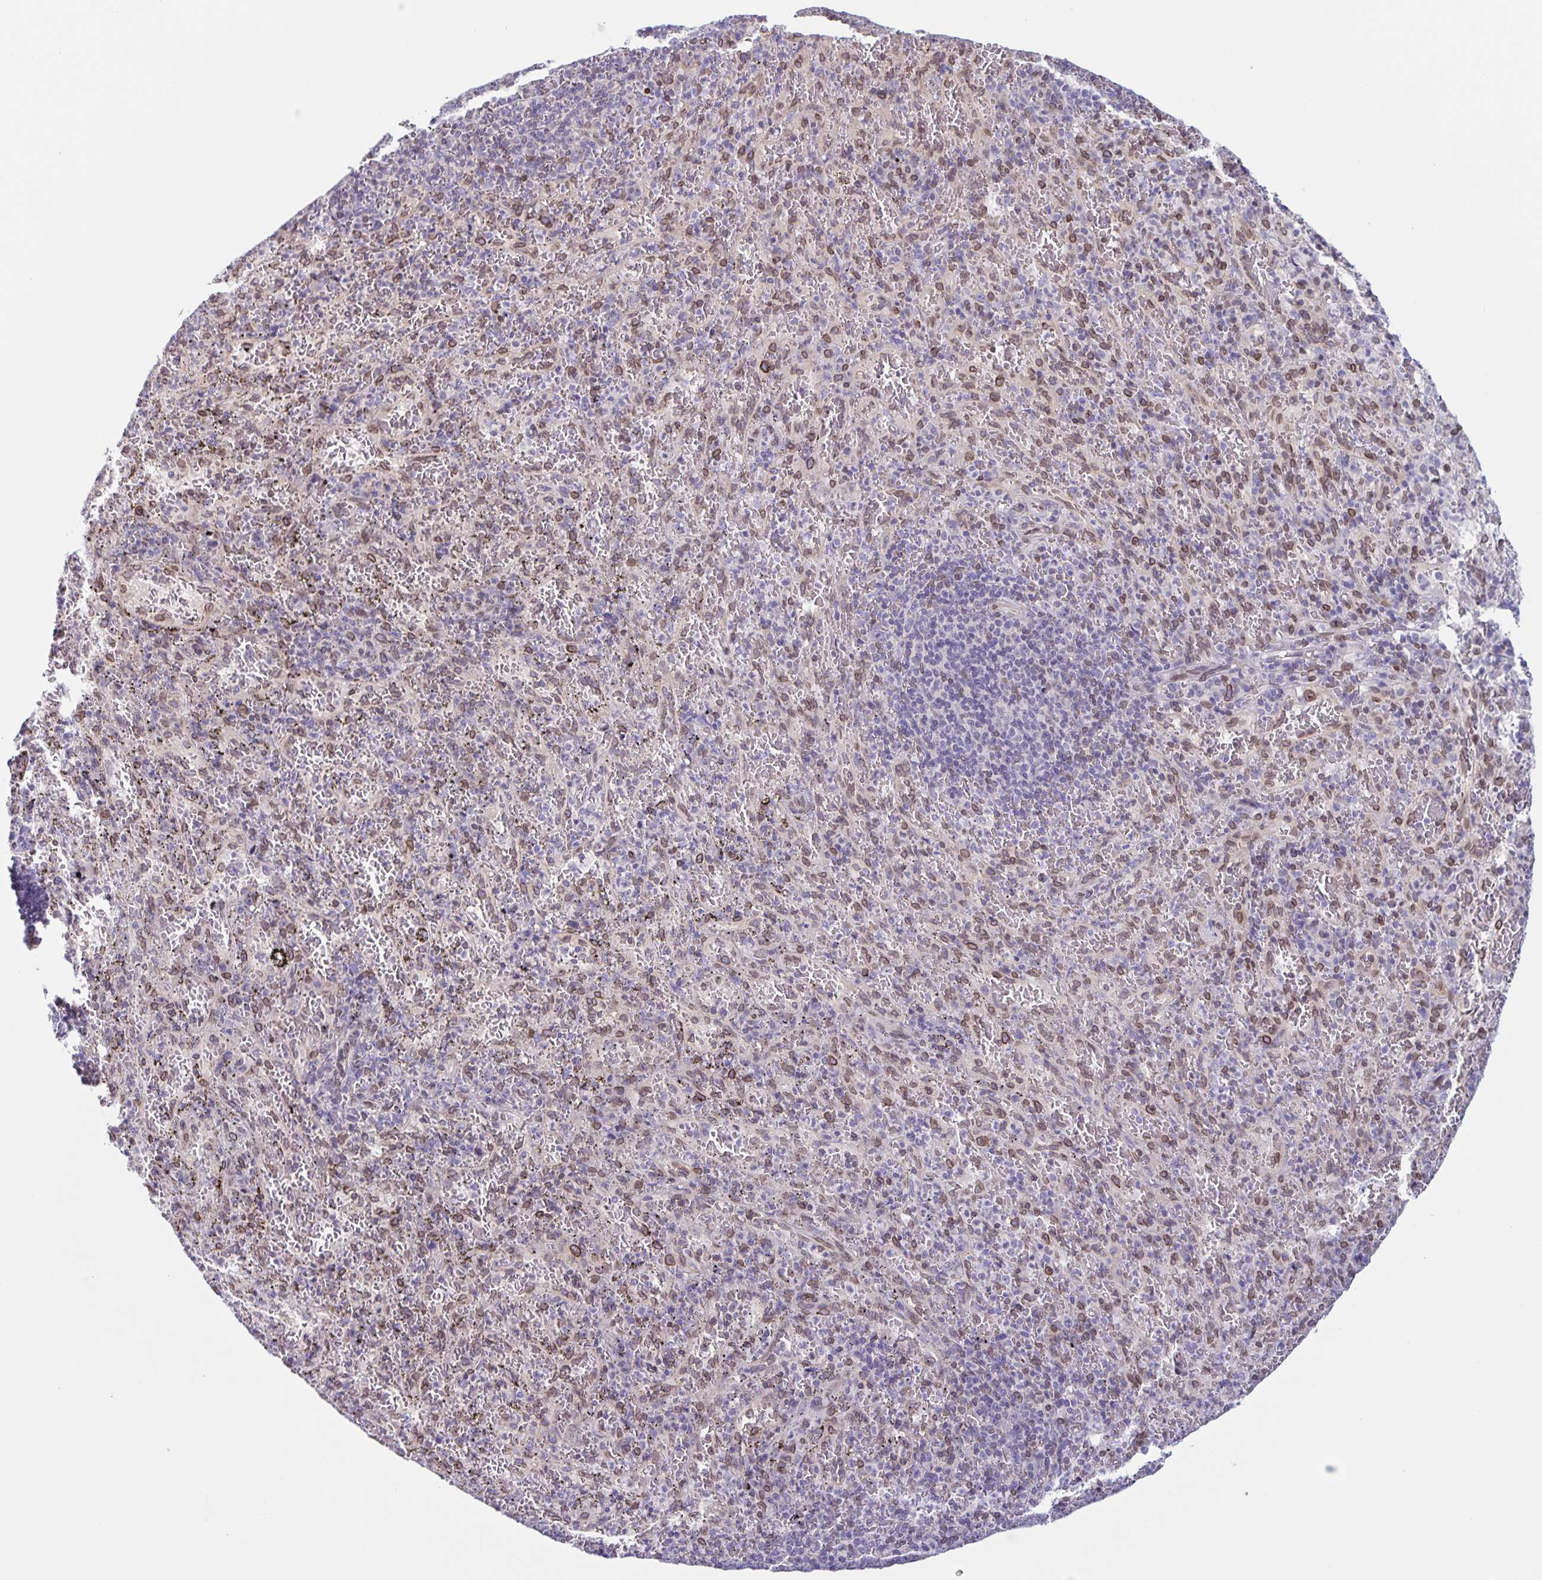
{"staining": {"intensity": "moderate", "quantity": "<25%", "location": "cytoplasmic/membranous,nuclear"}, "tissue": "spleen", "cell_type": "Cells in red pulp", "image_type": "normal", "snomed": [{"axis": "morphology", "description": "Normal tissue, NOS"}, {"axis": "topography", "description": "Spleen"}], "caption": "Protein expression analysis of normal human spleen reveals moderate cytoplasmic/membranous,nuclear positivity in about <25% of cells in red pulp.", "gene": "SYNE2", "patient": {"sex": "male", "age": 57}}